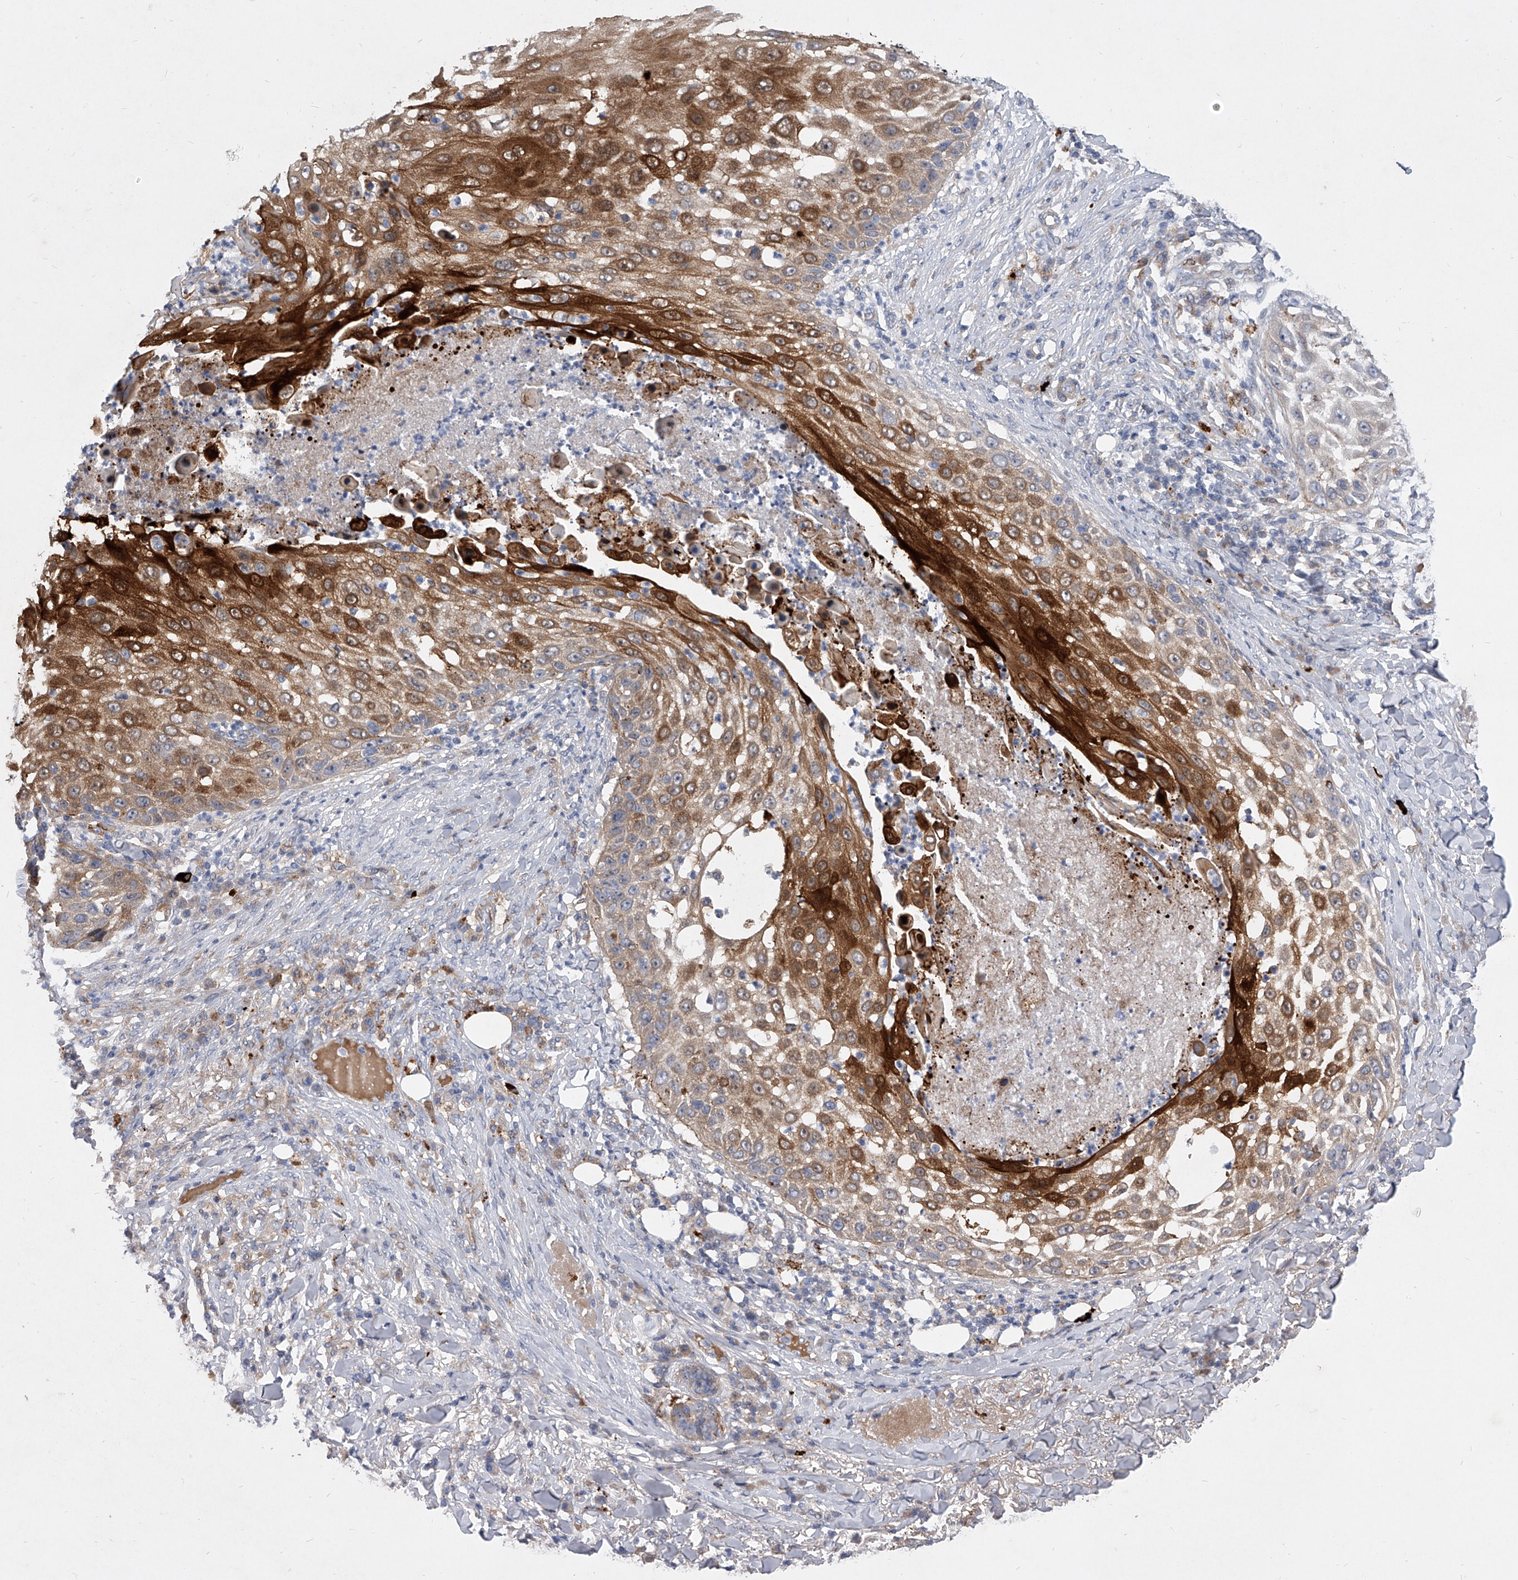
{"staining": {"intensity": "strong", "quantity": "25%-75%", "location": "cytoplasmic/membranous"}, "tissue": "skin cancer", "cell_type": "Tumor cells", "image_type": "cancer", "snomed": [{"axis": "morphology", "description": "Squamous cell carcinoma, NOS"}, {"axis": "topography", "description": "Skin"}], "caption": "Protein staining exhibits strong cytoplasmic/membranous expression in about 25%-75% of tumor cells in skin squamous cell carcinoma. (DAB (3,3'-diaminobenzidine) IHC, brown staining for protein, blue staining for nuclei).", "gene": "MINDY4", "patient": {"sex": "female", "age": 44}}